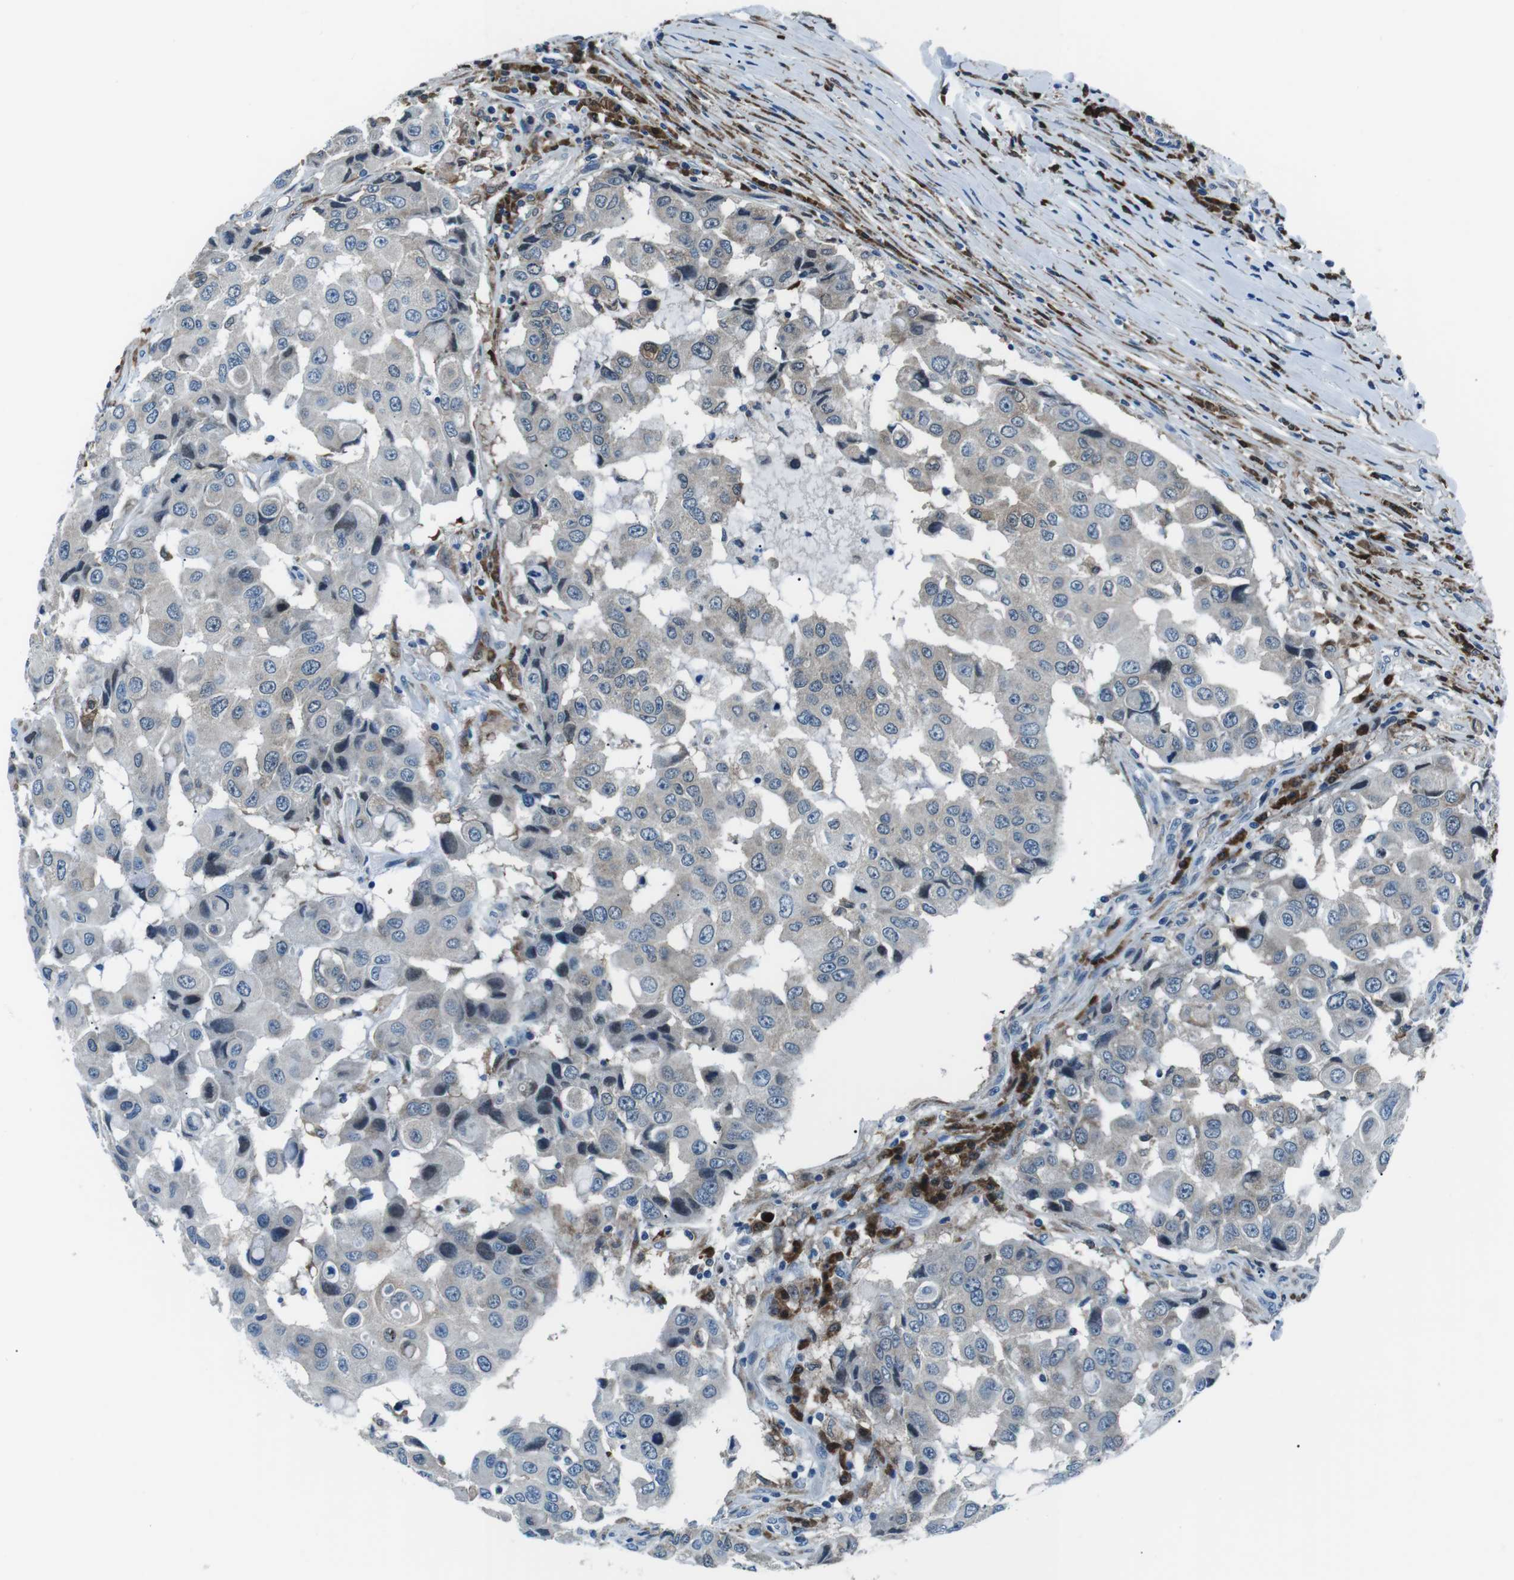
{"staining": {"intensity": "negative", "quantity": "none", "location": "none"}, "tissue": "breast cancer", "cell_type": "Tumor cells", "image_type": "cancer", "snomed": [{"axis": "morphology", "description": "Duct carcinoma"}, {"axis": "topography", "description": "Breast"}], "caption": "Tumor cells show no significant staining in invasive ductal carcinoma (breast).", "gene": "BLNK", "patient": {"sex": "female", "age": 27}}